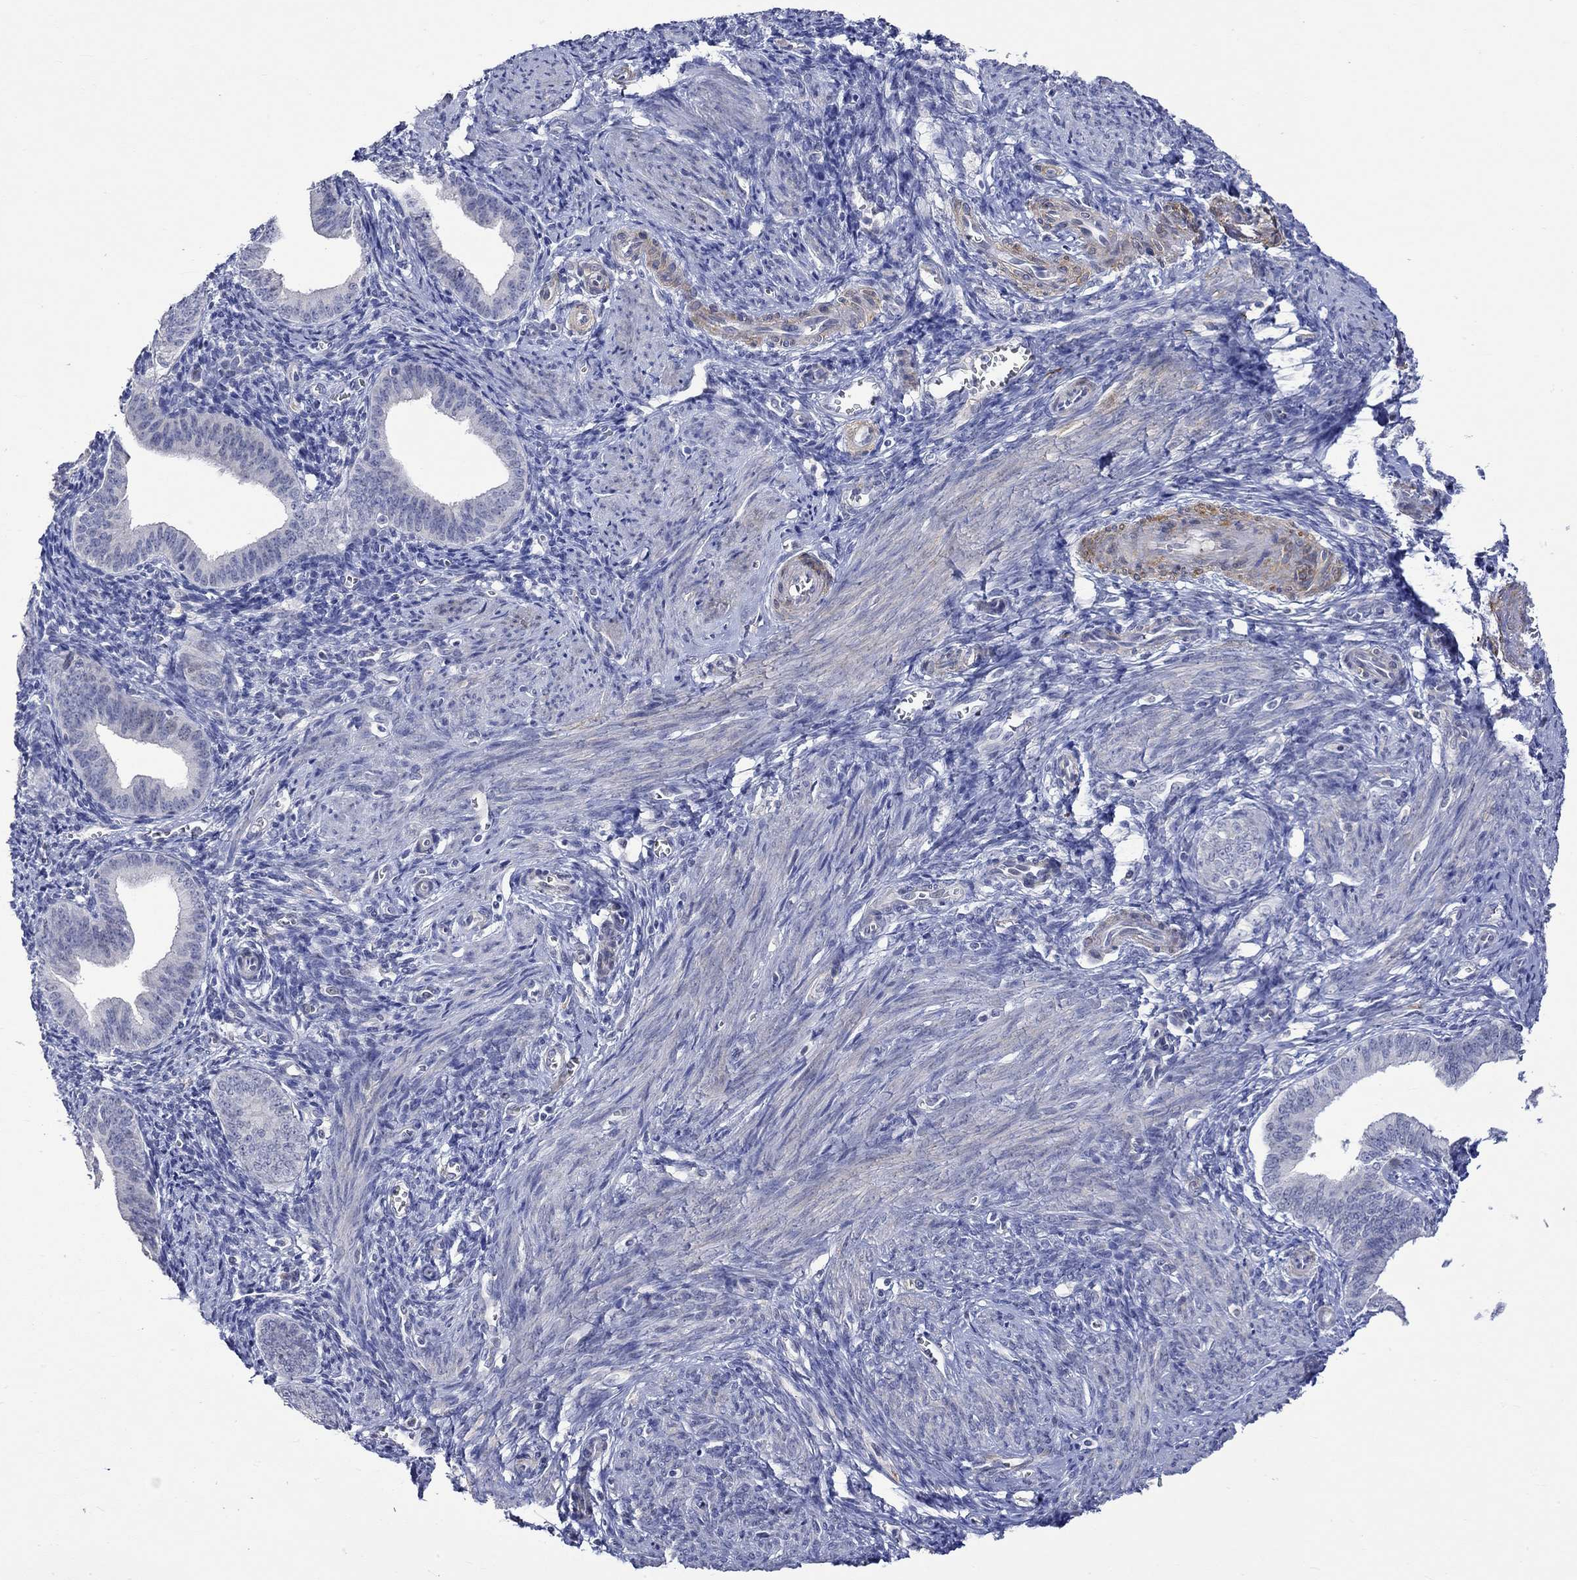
{"staining": {"intensity": "negative", "quantity": "none", "location": "none"}, "tissue": "endometrium", "cell_type": "Cells in endometrial stroma", "image_type": "normal", "snomed": [{"axis": "morphology", "description": "Normal tissue, NOS"}, {"axis": "topography", "description": "Endometrium"}], "caption": "Immunohistochemistry (IHC) image of unremarkable human endometrium stained for a protein (brown), which reveals no staining in cells in endometrial stroma.", "gene": "CRYAB", "patient": {"sex": "female", "age": 42}}